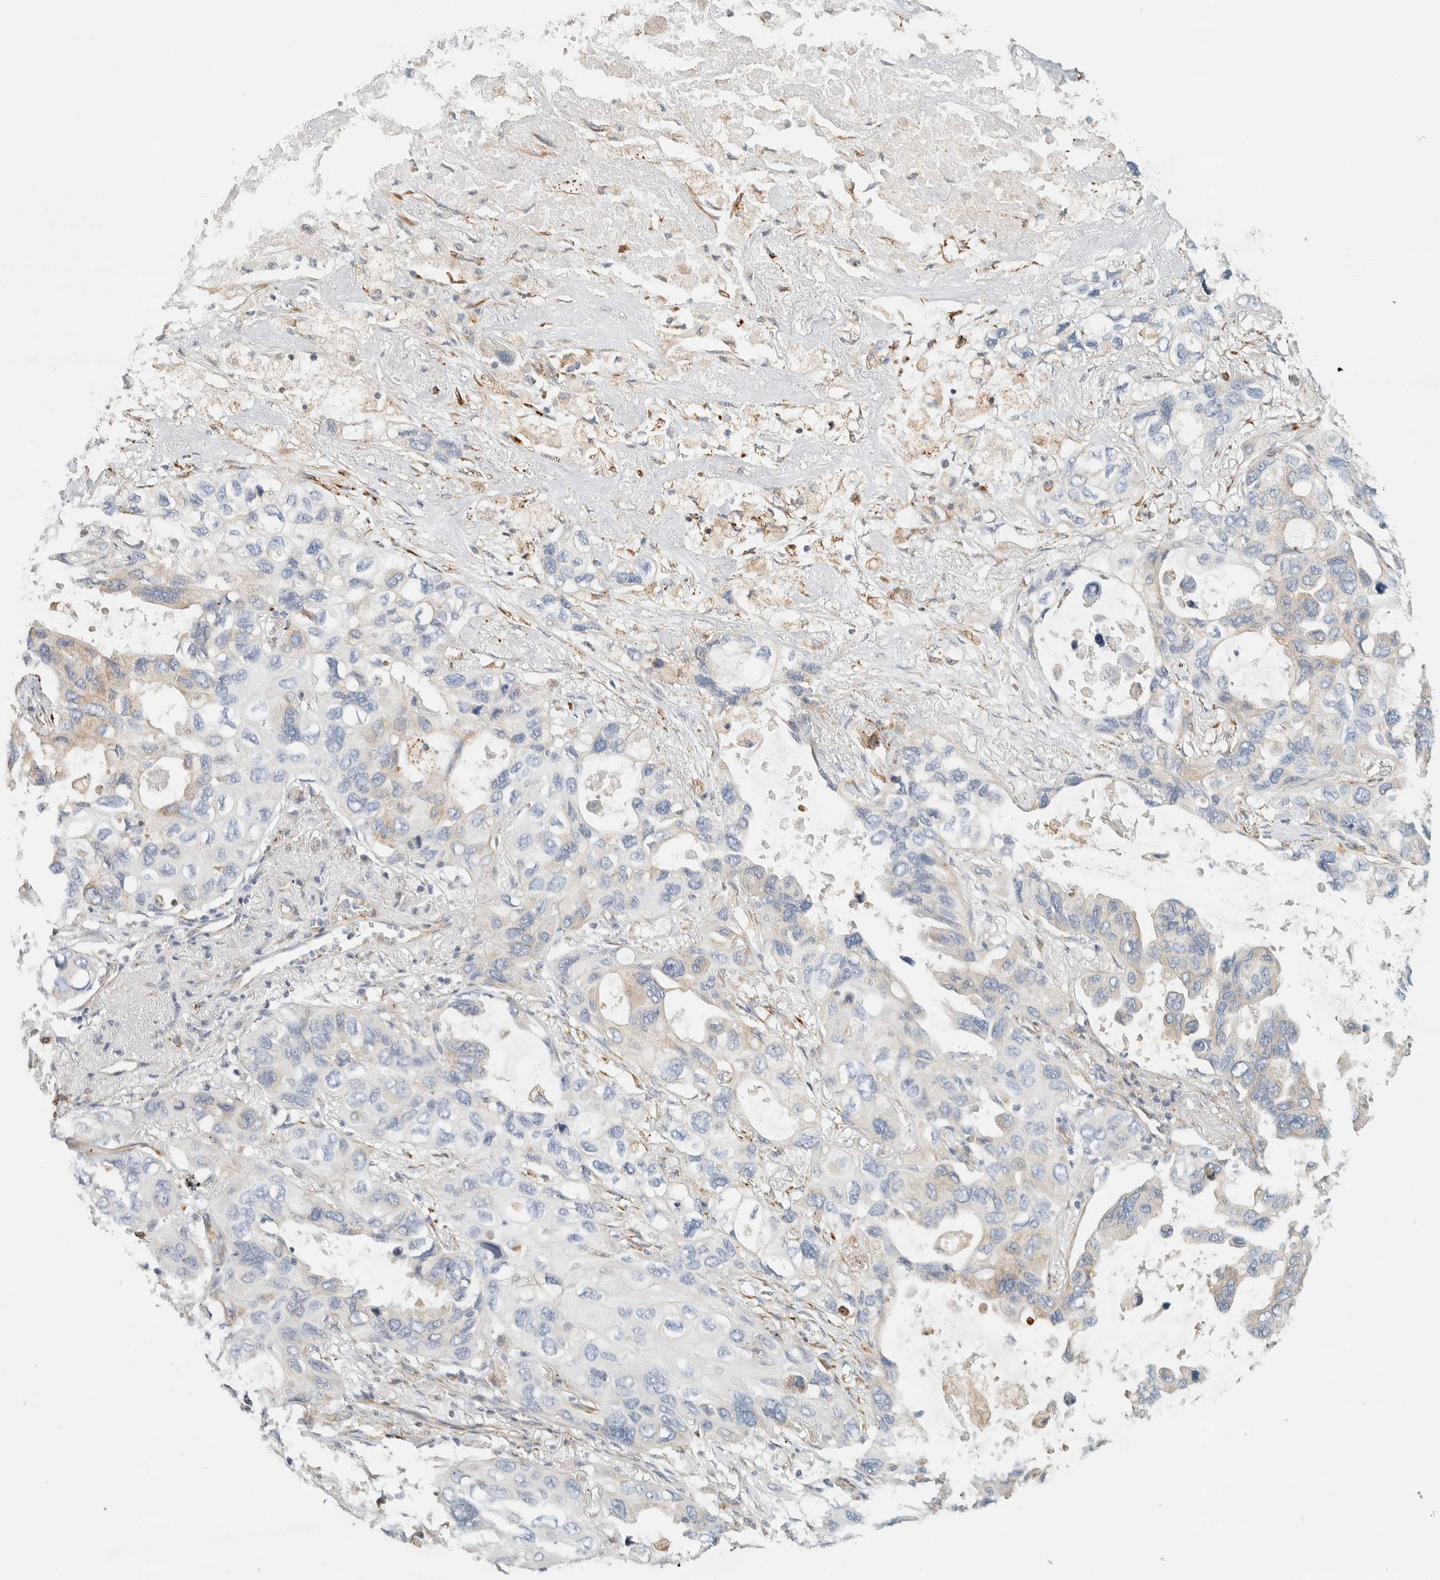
{"staining": {"intensity": "negative", "quantity": "none", "location": "none"}, "tissue": "lung cancer", "cell_type": "Tumor cells", "image_type": "cancer", "snomed": [{"axis": "morphology", "description": "Squamous cell carcinoma, NOS"}, {"axis": "topography", "description": "Lung"}], "caption": "This is an immunohistochemistry (IHC) micrograph of lung cancer. There is no staining in tumor cells.", "gene": "CDR2", "patient": {"sex": "female", "age": 73}}